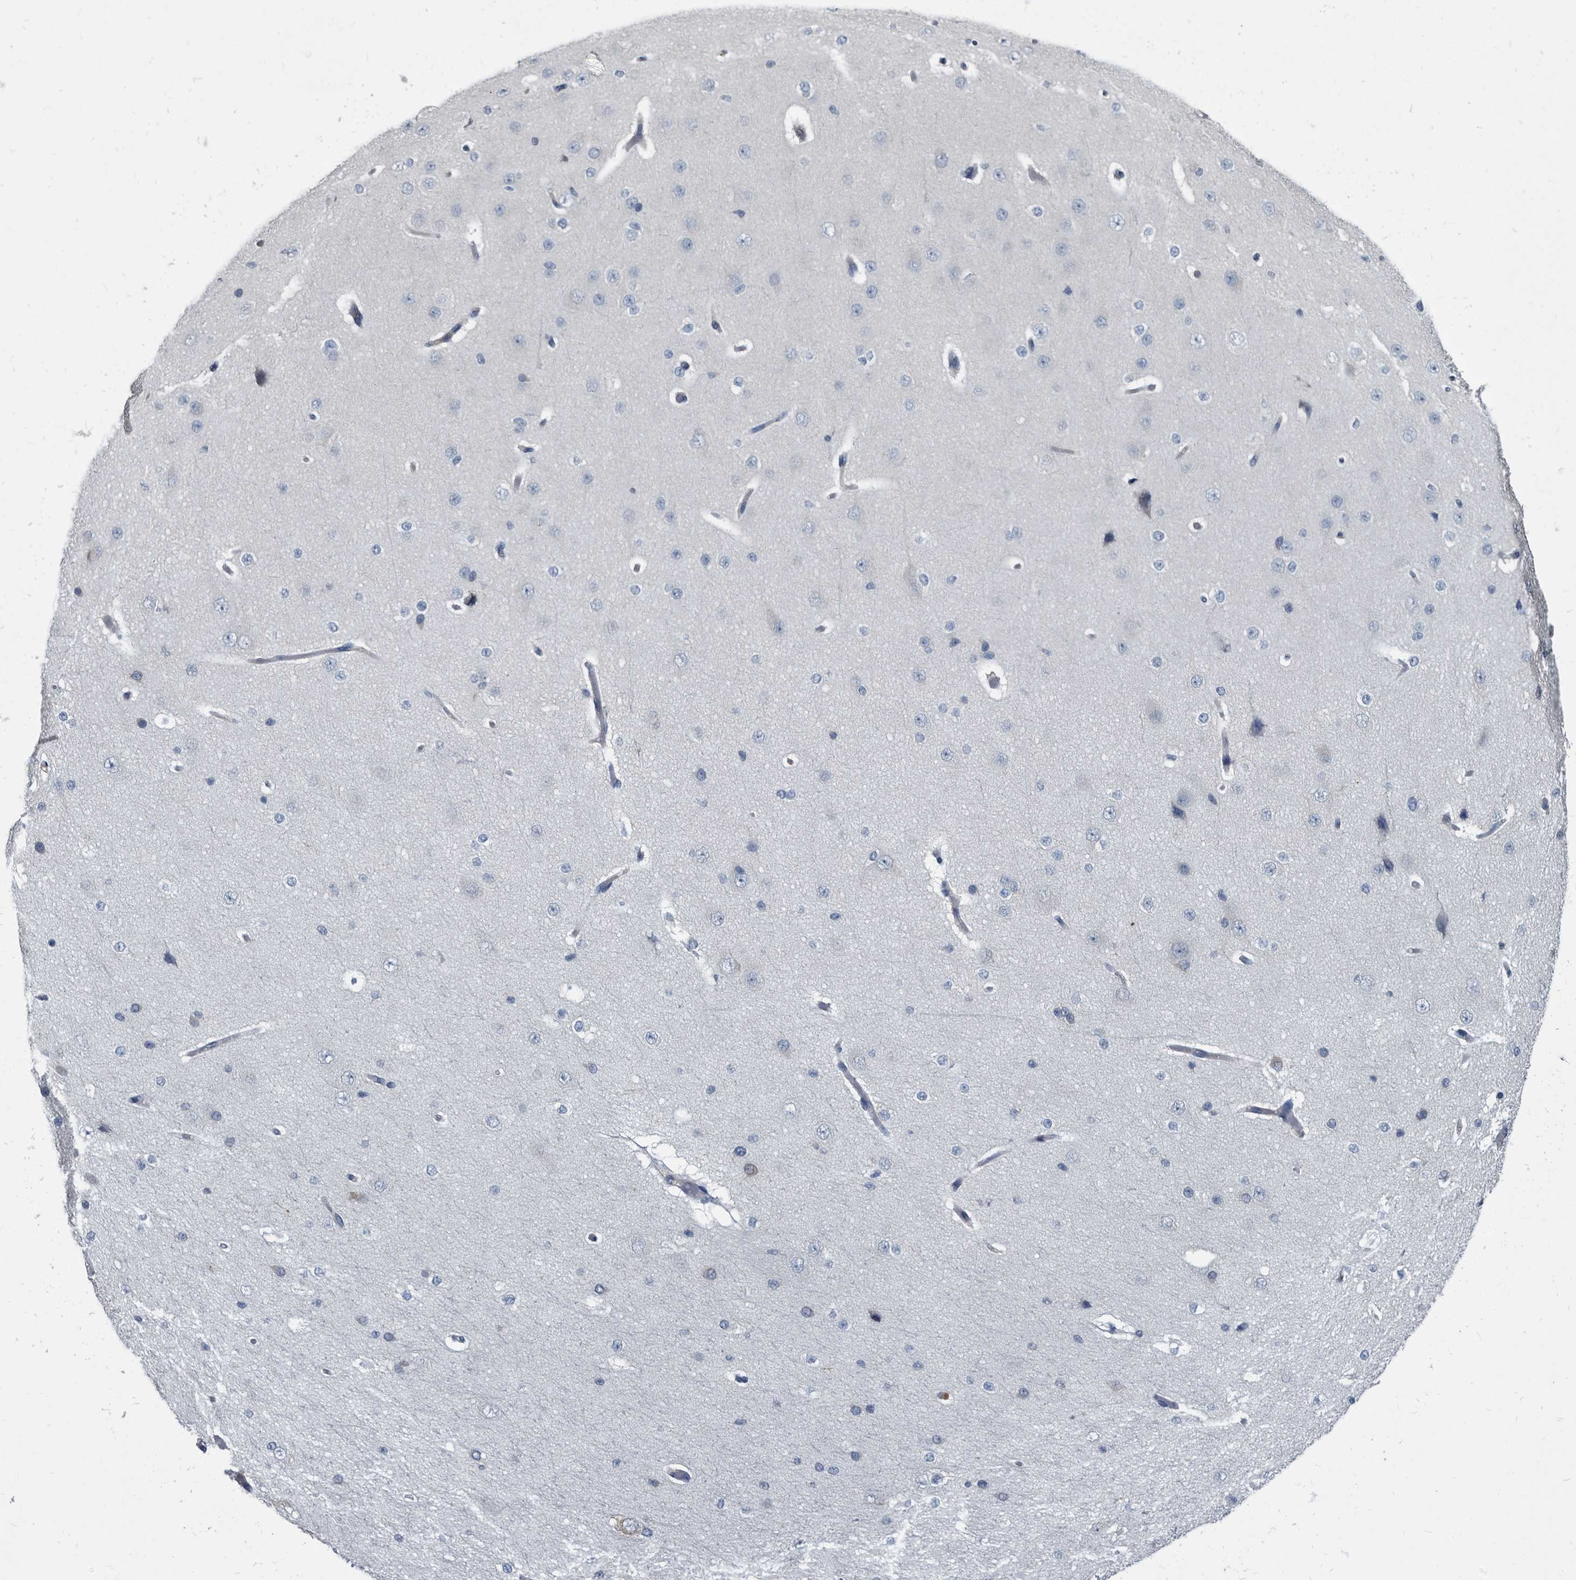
{"staining": {"intensity": "weak", "quantity": "<25%", "location": "cytoplasmic/membranous"}, "tissue": "cerebral cortex", "cell_type": "Endothelial cells", "image_type": "normal", "snomed": [{"axis": "morphology", "description": "Normal tissue, NOS"}, {"axis": "morphology", "description": "Developmental malformation"}, {"axis": "topography", "description": "Cerebral cortex"}], "caption": "IHC micrograph of benign cerebral cortex stained for a protein (brown), which reveals no expression in endothelial cells.", "gene": "CDV3", "patient": {"sex": "female", "age": 30}}